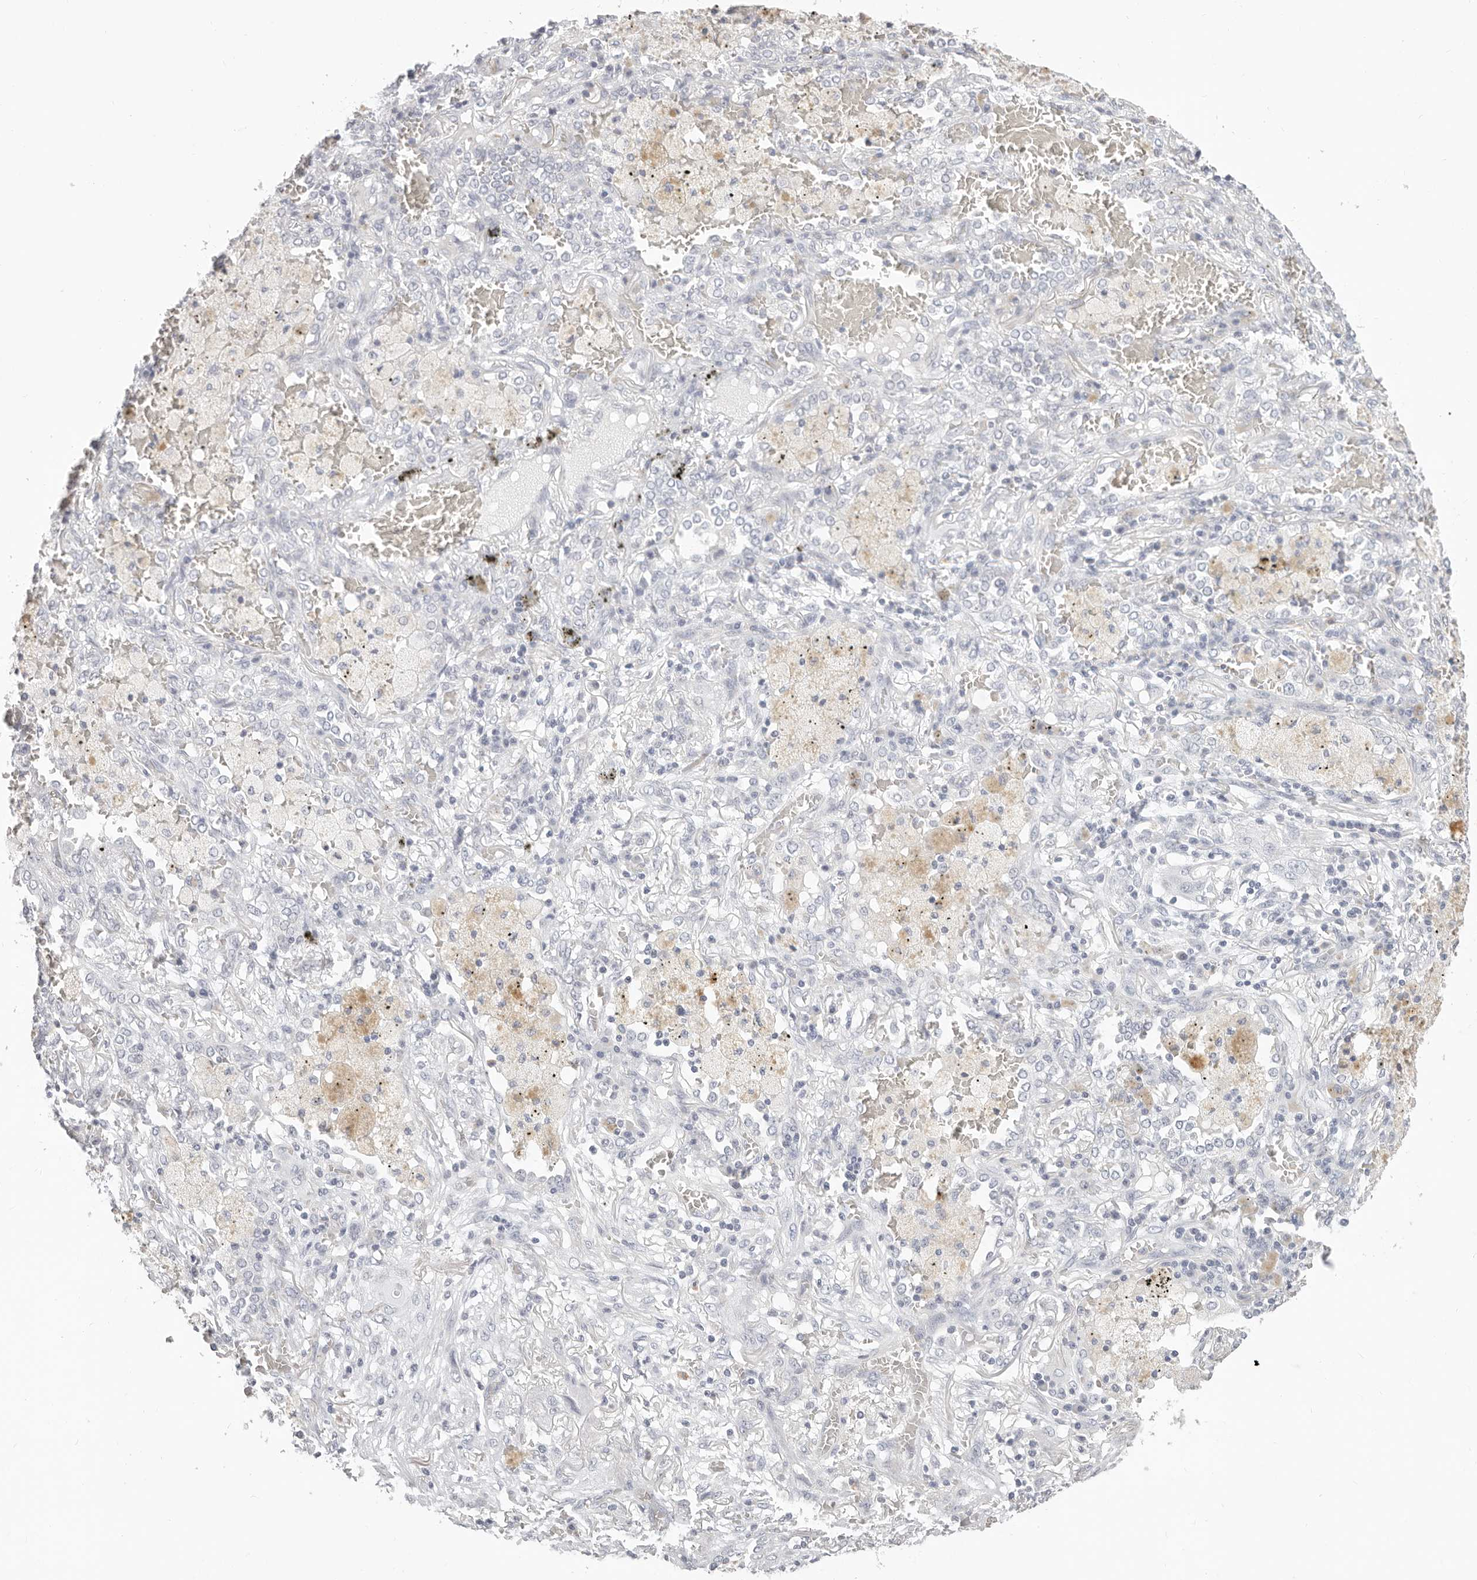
{"staining": {"intensity": "negative", "quantity": "none", "location": "none"}, "tissue": "lung cancer", "cell_type": "Tumor cells", "image_type": "cancer", "snomed": [{"axis": "morphology", "description": "Squamous cell carcinoma, NOS"}, {"axis": "topography", "description": "Lung"}], "caption": "Histopathology image shows no significant protein expression in tumor cells of lung squamous cell carcinoma.", "gene": "ASCL1", "patient": {"sex": "female", "age": 47}}